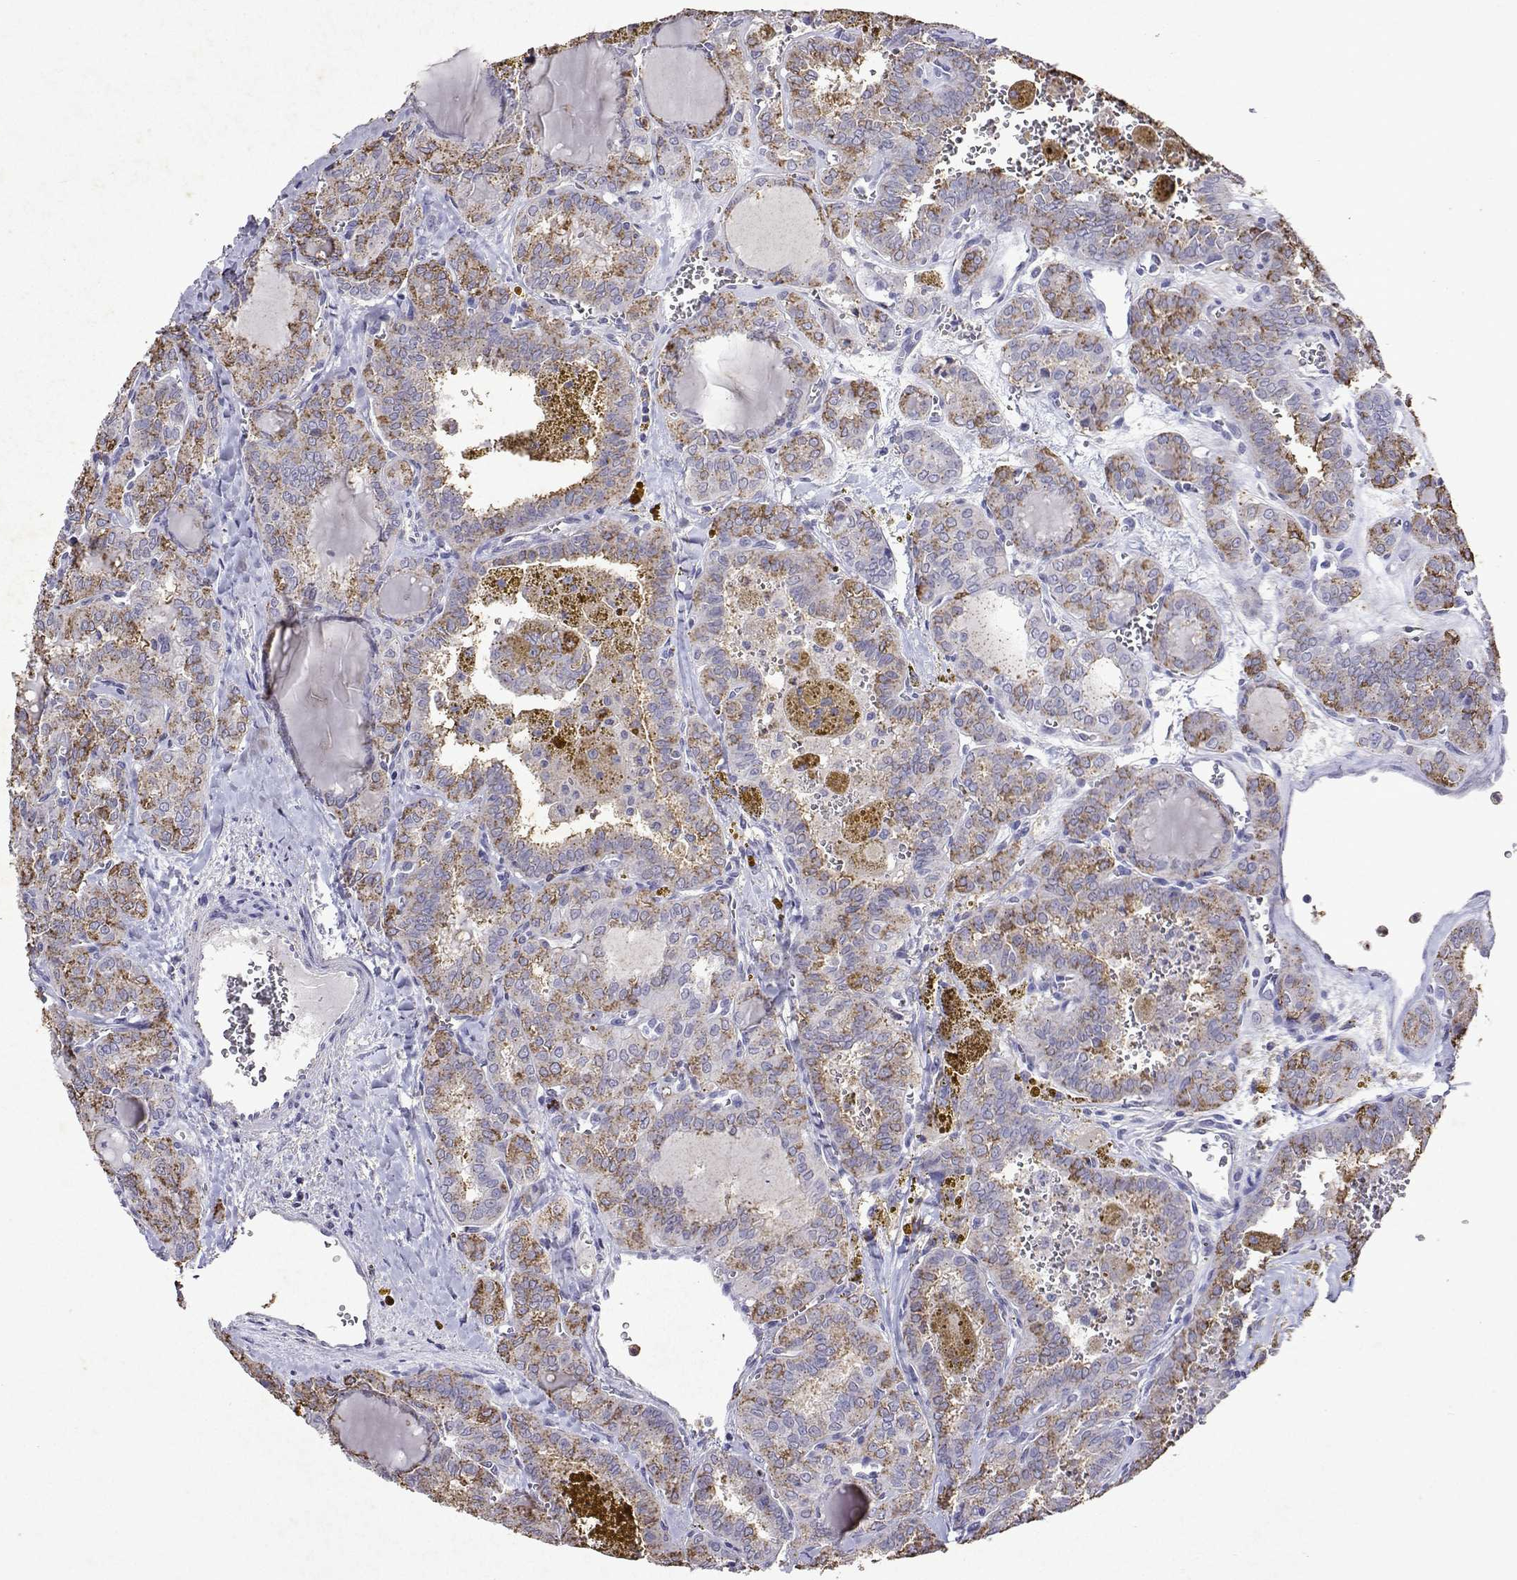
{"staining": {"intensity": "moderate", "quantity": ">75%", "location": "cytoplasmic/membranous"}, "tissue": "thyroid cancer", "cell_type": "Tumor cells", "image_type": "cancer", "snomed": [{"axis": "morphology", "description": "Papillary adenocarcinoma, NOS"}, {"axis": "topography", "description": "Thyroid gland"}], "caption": "An image of thyroid cancer (papillary adenocarcinoma) stained for a protein exhibits moderate cytoplasmic/membranous brown staining in tumor cells.", "gene": "DUSP28", "patient": {"sex": "female", "age": 41}}